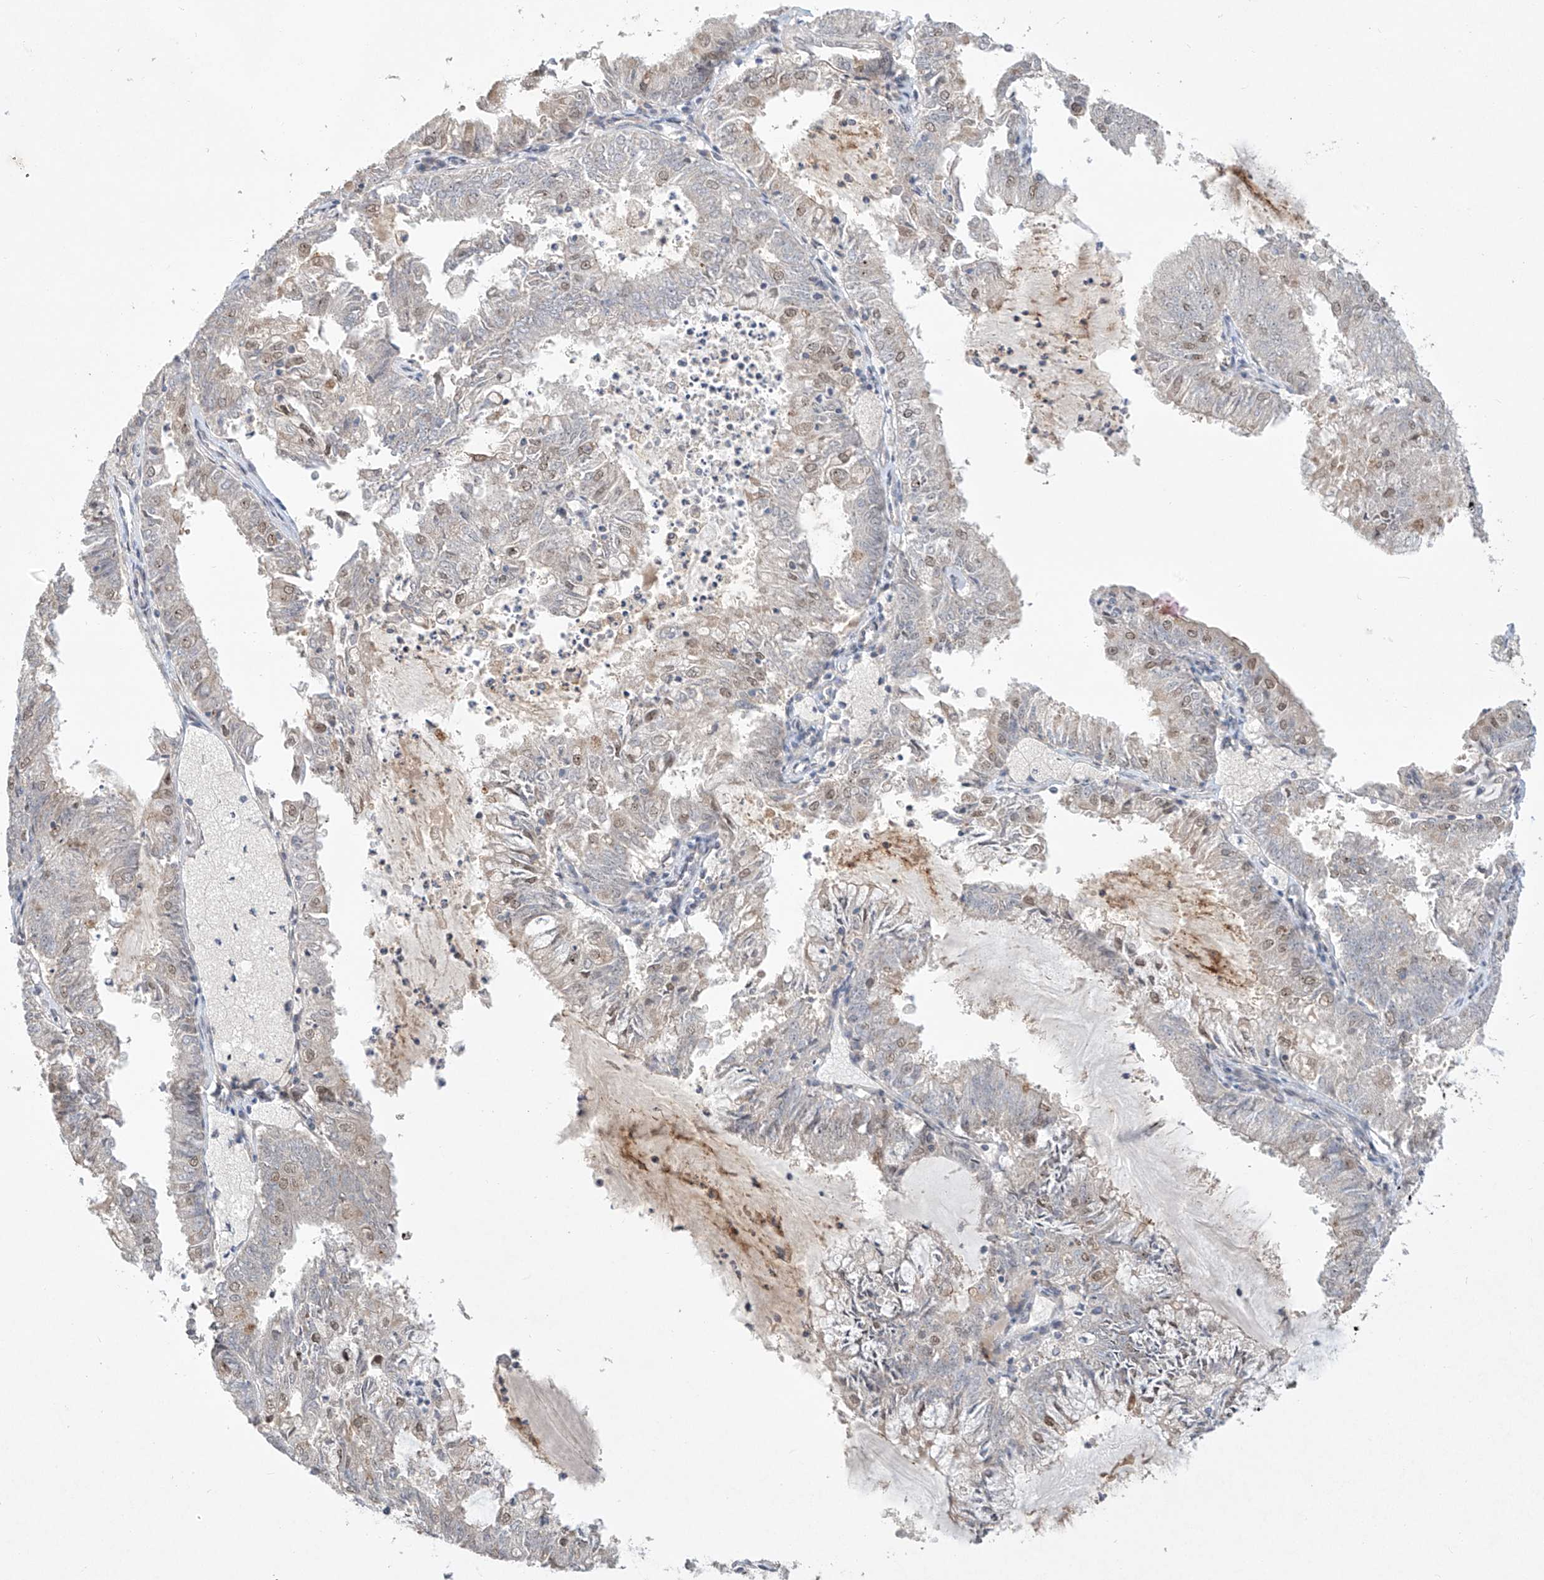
{"staining": {"intensity": "weak", "quantity": "<25%", "location": "nuclear"}, "tissue": "endometrial cancer", "cell_type": "Tumor cells", "image_type": "cancer", "snomed": [{"axis": "morphology", "description": "Adenocarcinoma, NOS"}, {"axis": "topography", "description": "Endometrium"}], "caption": "An immunohistochemistry image of endometrial cancer (adenocarcinoma) is shown. There is no staining in tumor cells of endometrial cancer (adenocarcinoma).", "gene": "TASP1", "patient": {"sex": "female", "age": 57}}